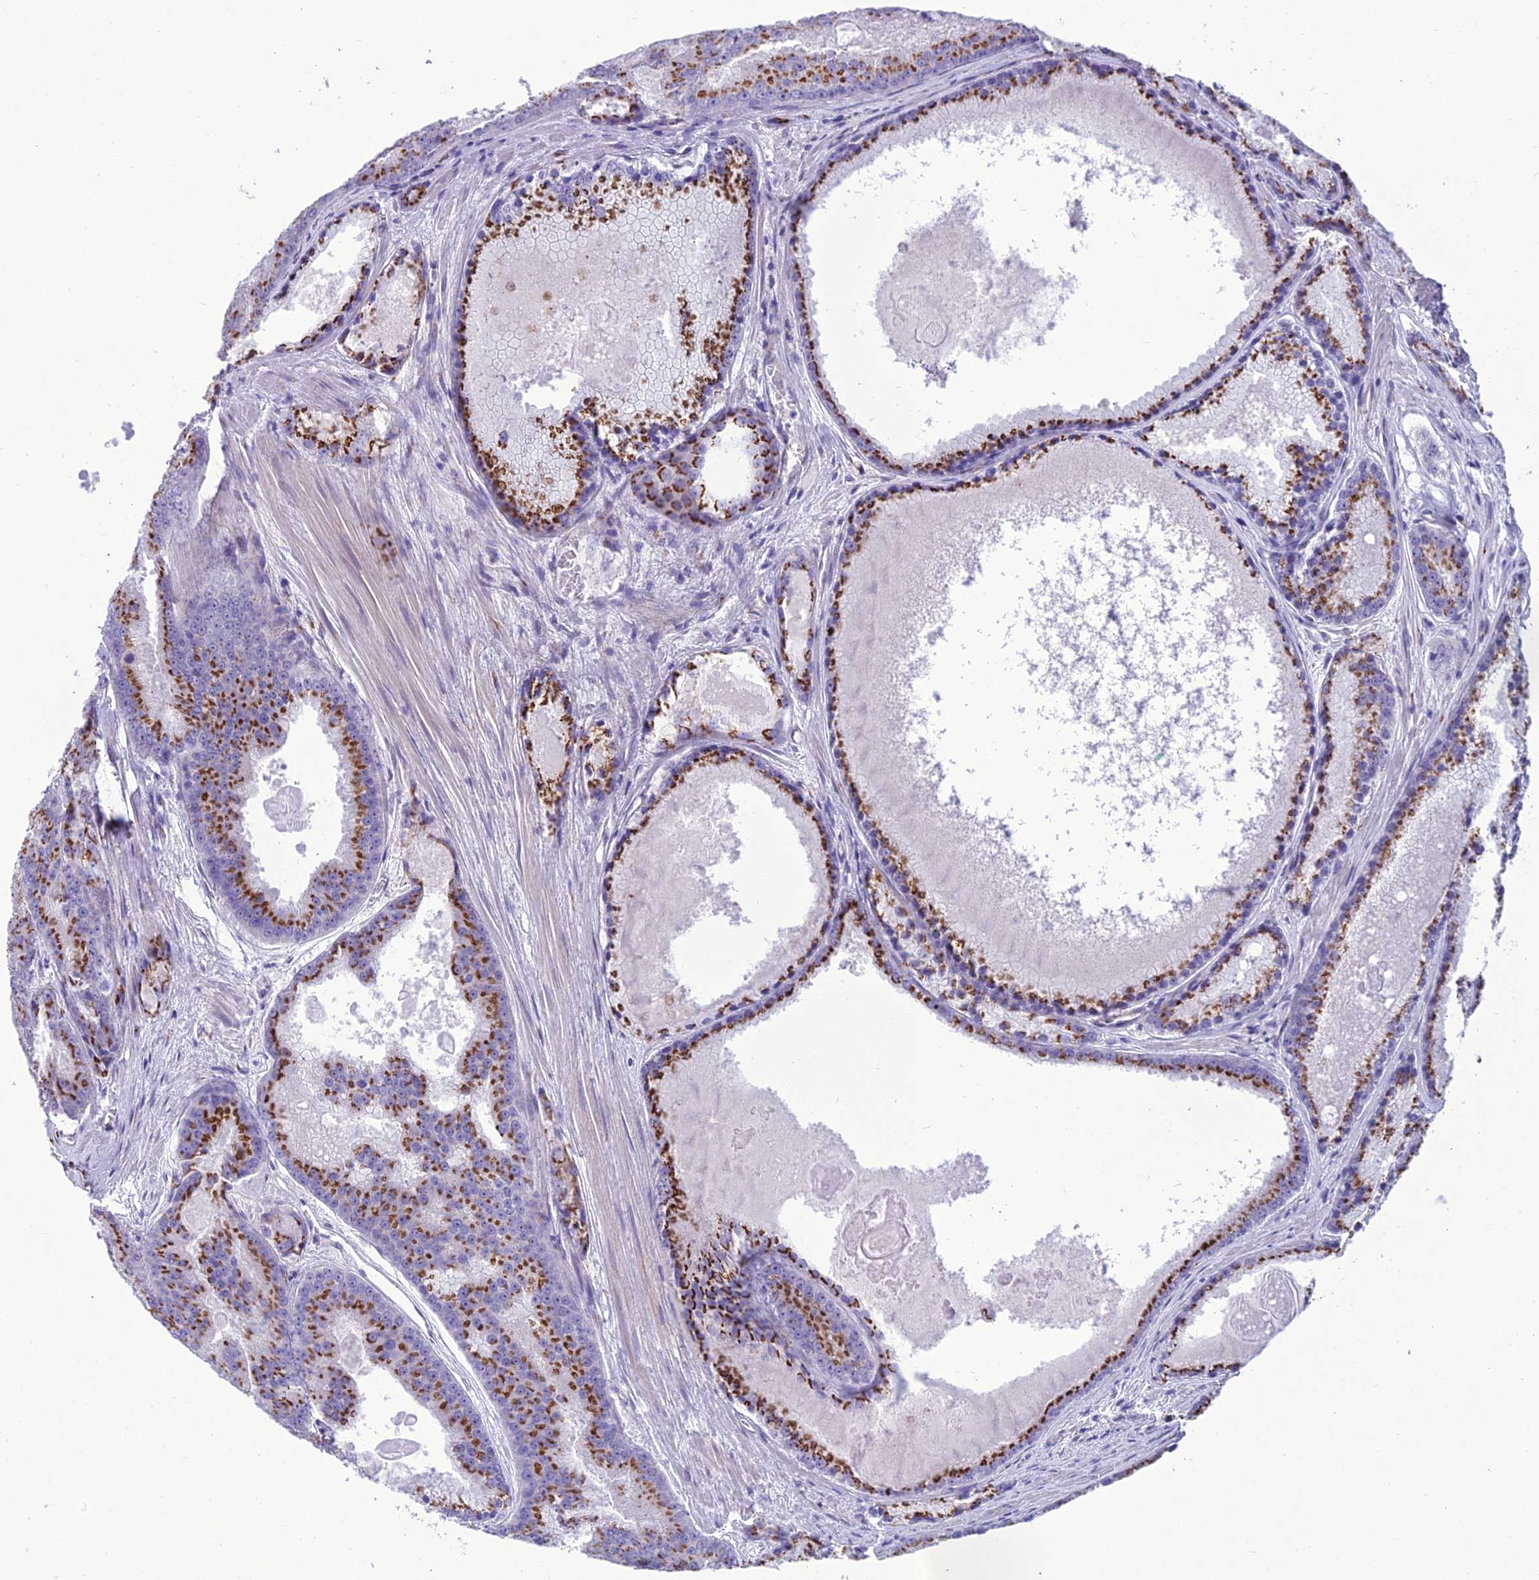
{"staining": {"intensity": "strong", "quantity": ">75%", "location": "cytoplasmic/membranous"}, "tissue": "prostate cancer", "cell_type": "Tumor cells", "image_type": "cancer", "snomed": [{"axis": "morphology", "description": "Adenocarcinoma, High grade"}, {"axis": "topography", "description": "Prostate"}], "caption": "Prostate adenocarcinoma (high-grade) tissue exhibits strong cytoplasmic/membranous staining in approximately >75% of tumor cells Nuclei are stained in blue.", "gene": "GOLM2", "patient": {"sex": "male", "age": 61}}